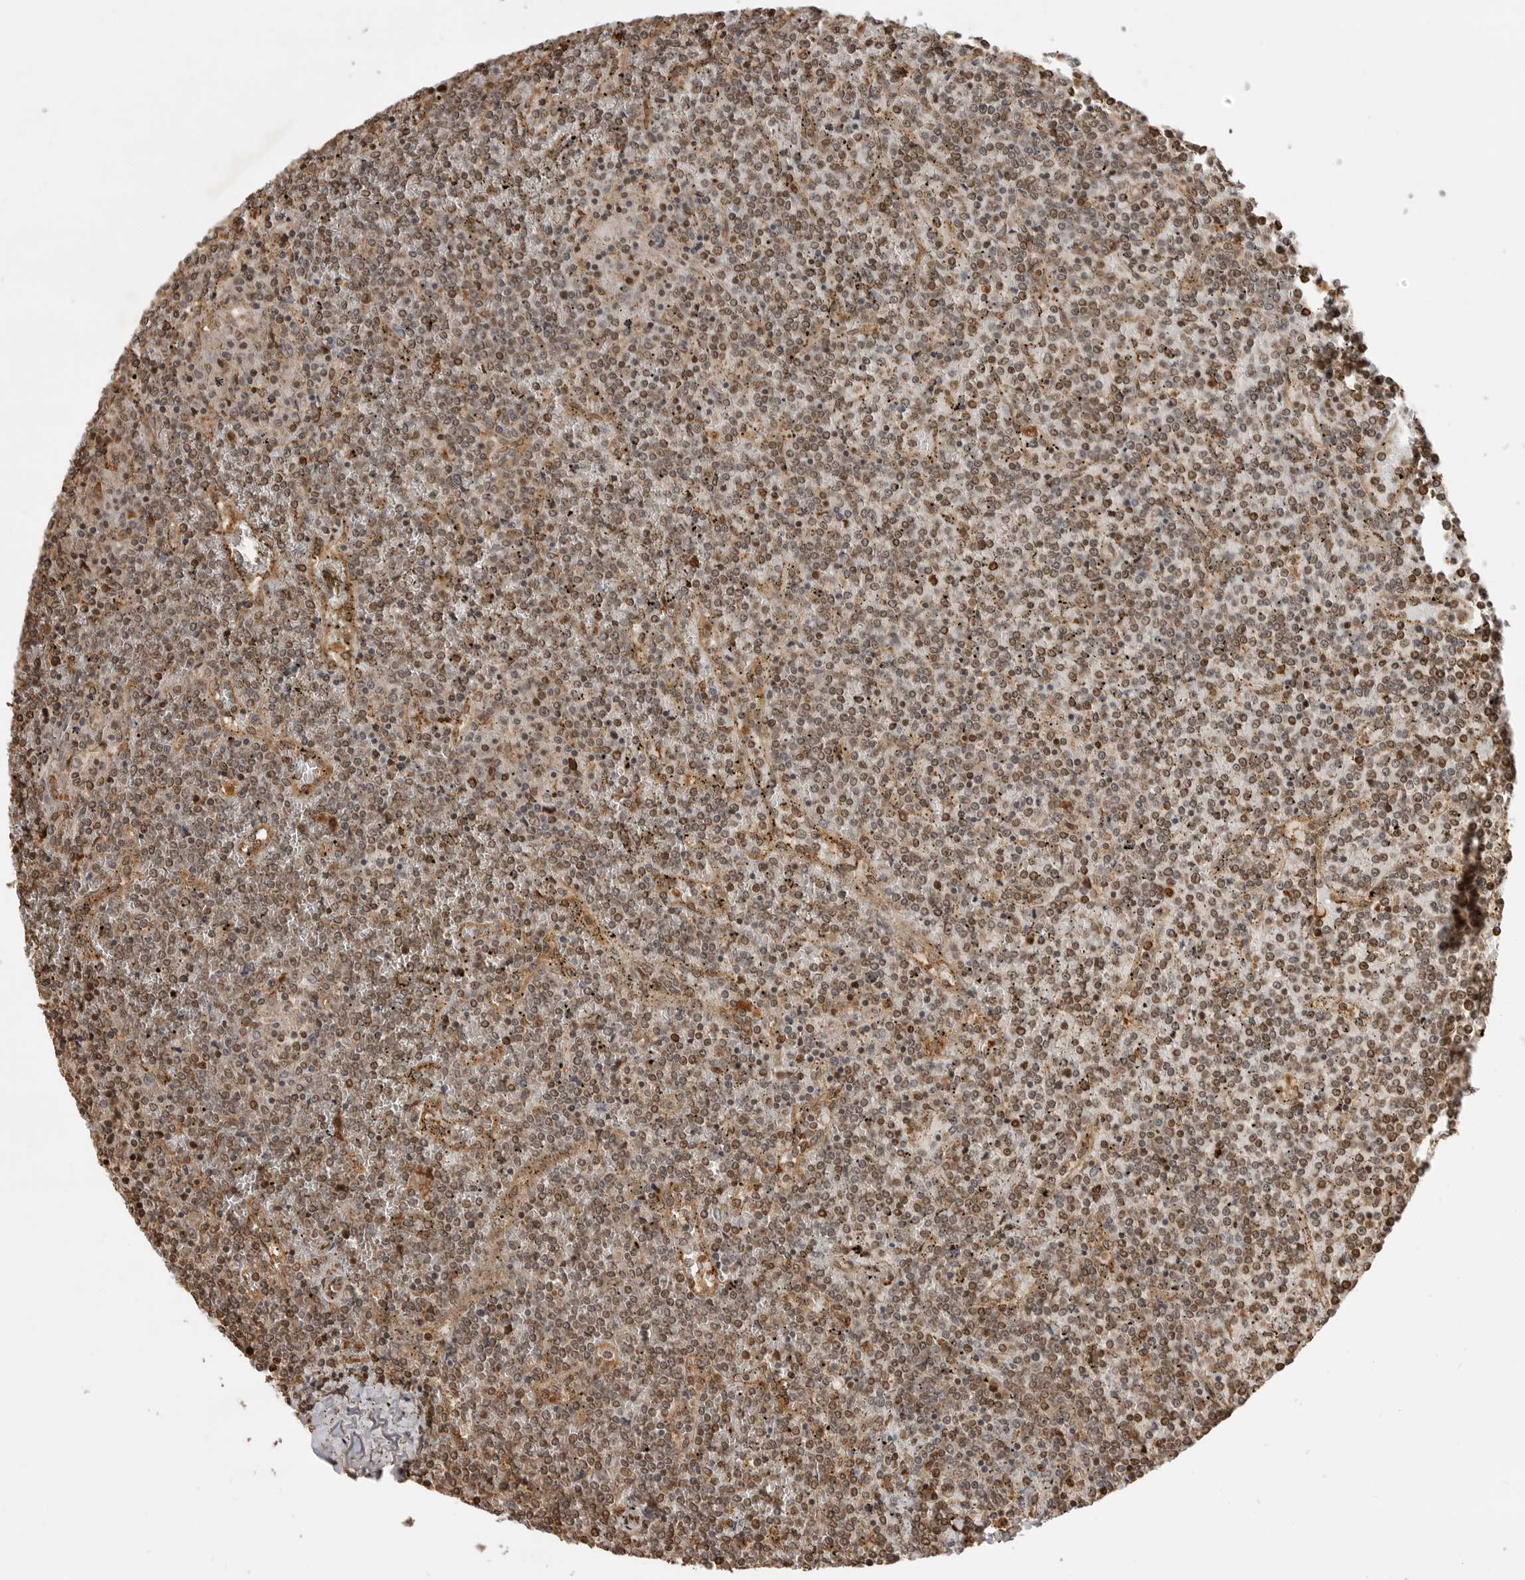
{"staining": {"intensity": "weak", "quantity": "25%-75%", "location": "nuclear"}, "tissue": "lymphoma", "cell_type": "Tumor cells", "image_type": "cancer", "snomed": [{"axis": "morphology", "description": "Malignant lymphoma, non-Hodgkin's type, Low grade"}, {"axis": "topography", "description": "Spleen"}], "caption": "Brown immunohistochemical staining in human malignant lymphoma, non-Hodgkin's type (low-grade) demonstrates weak nuclear staining in approximately 25%-75% of tumor cells.", "gene": "BMP2K", "patient": {"sex": "female", "age": 19}}